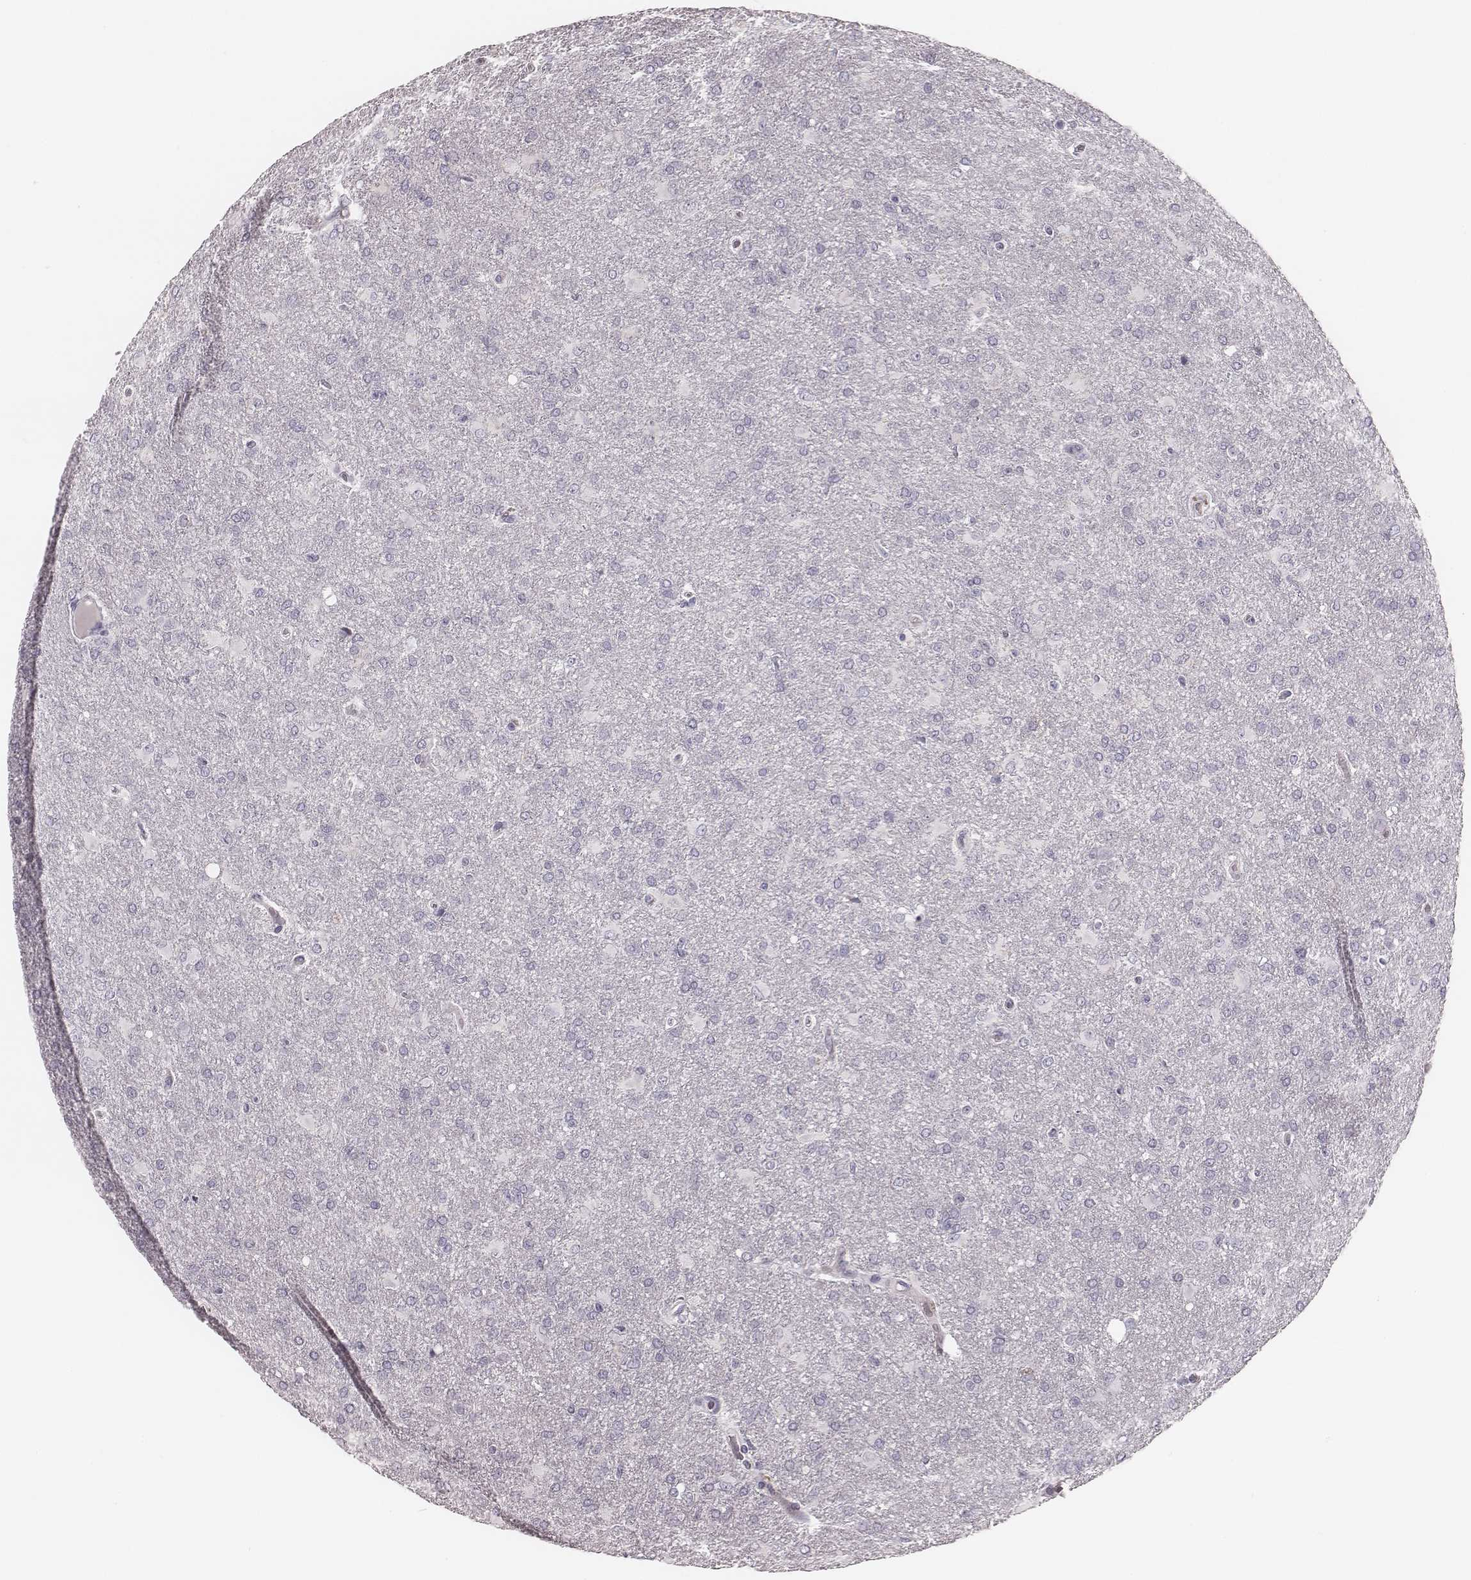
{"staining": {"intensity": "negative", "quantity": "none", "location": "none"}, "tissue": "glioma", "cell_type": "Tumor cells", "image_type": "cancer", "snomed": [{"axis": "morphology", "description": "Glioma, malignant, High grade"}, {"axis": "topography", "description": "Brain"}], "caption": "The image reveals no significant positivity in tumor cells of malignant high-grade glioma.", "gene": "SPA17", "patient": {"sex": "male", "age": 68}}